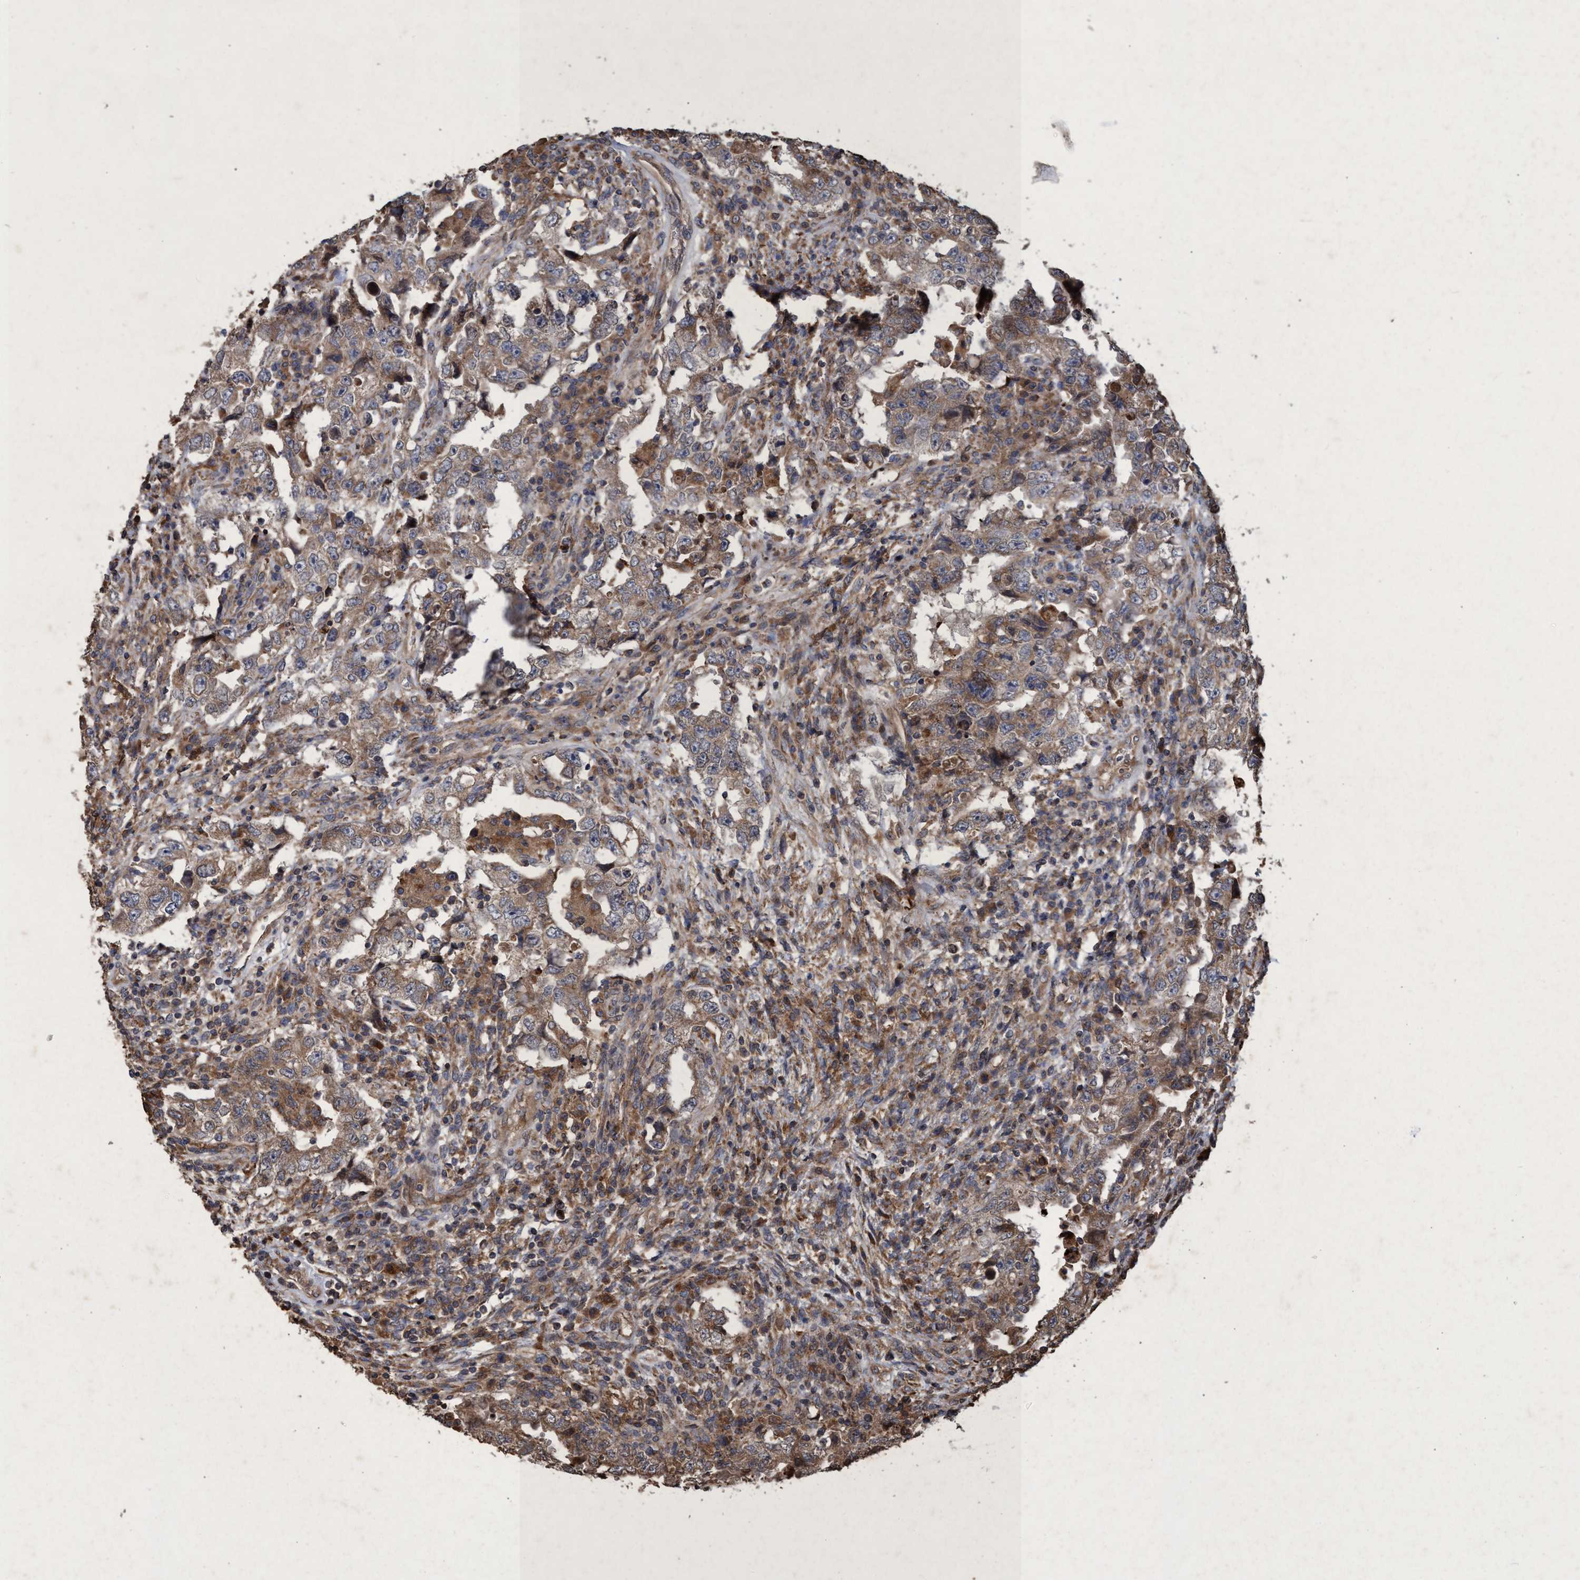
{"staining": {"intensity": "moderate", "quantity": ">75%", "location": "cytoplasmic/membranous"}, "tissue": "testis cancer", "cell_type": "Tumor cells", "image_type": "cancer", "snomed": [{"axis": "morphology", "description": "Carcinoma, Embryonal, NOS"}, {"axis": "topography", "description": "Testis"}], "caption": "This photomicrograph reveals immunohistochemistry staining of embryonal carcinoma (testis), with medium moderate cytoplasmic/membranous expression in approximately >75% of tumor cells.", "gene": "CHMP6", "patient": {"sex": "male", "age": 26}}